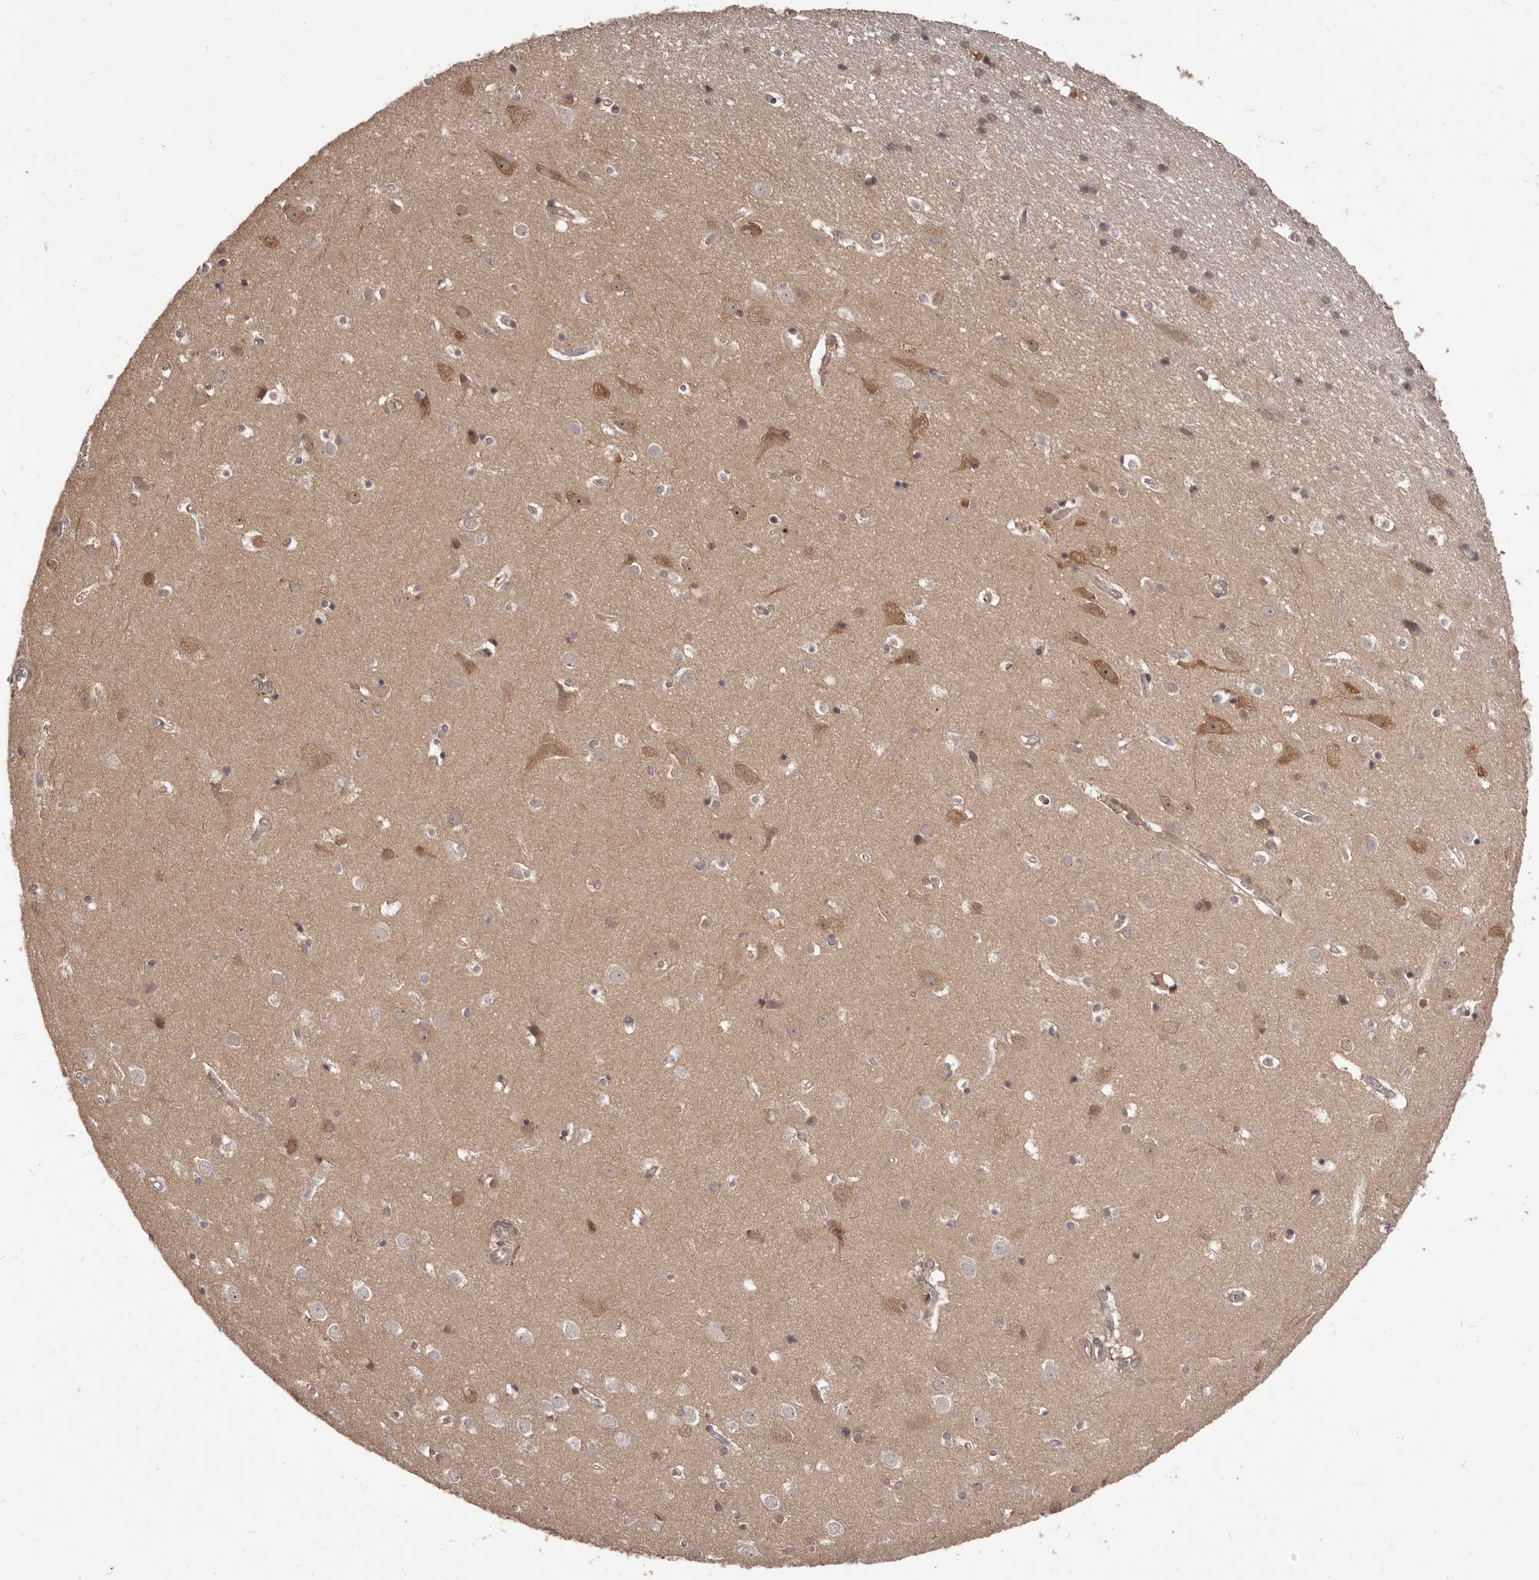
{"staining": {"intensity": "weak", "quantity": "25%-75%", "location": "cytoplasmic/membranous"}, "tissue": "cerebral cortex", "cell_type": "Endothelial cells", "image_type": "normal", "snomed": [{"axis": "morphology", "description": "Normal tissue, NOS"}, {"axis": "topography", "description": "Cerebral cortex"}], "caption": "The image displays immunohistochemical staining of normal cerebral cortex. There is weak cytoplasmic/membranous staining is appreciated in about 25%-75% of endothelial cells.", "gene": "HBS1L", "patient": {"sex": "male", "age": 54}}